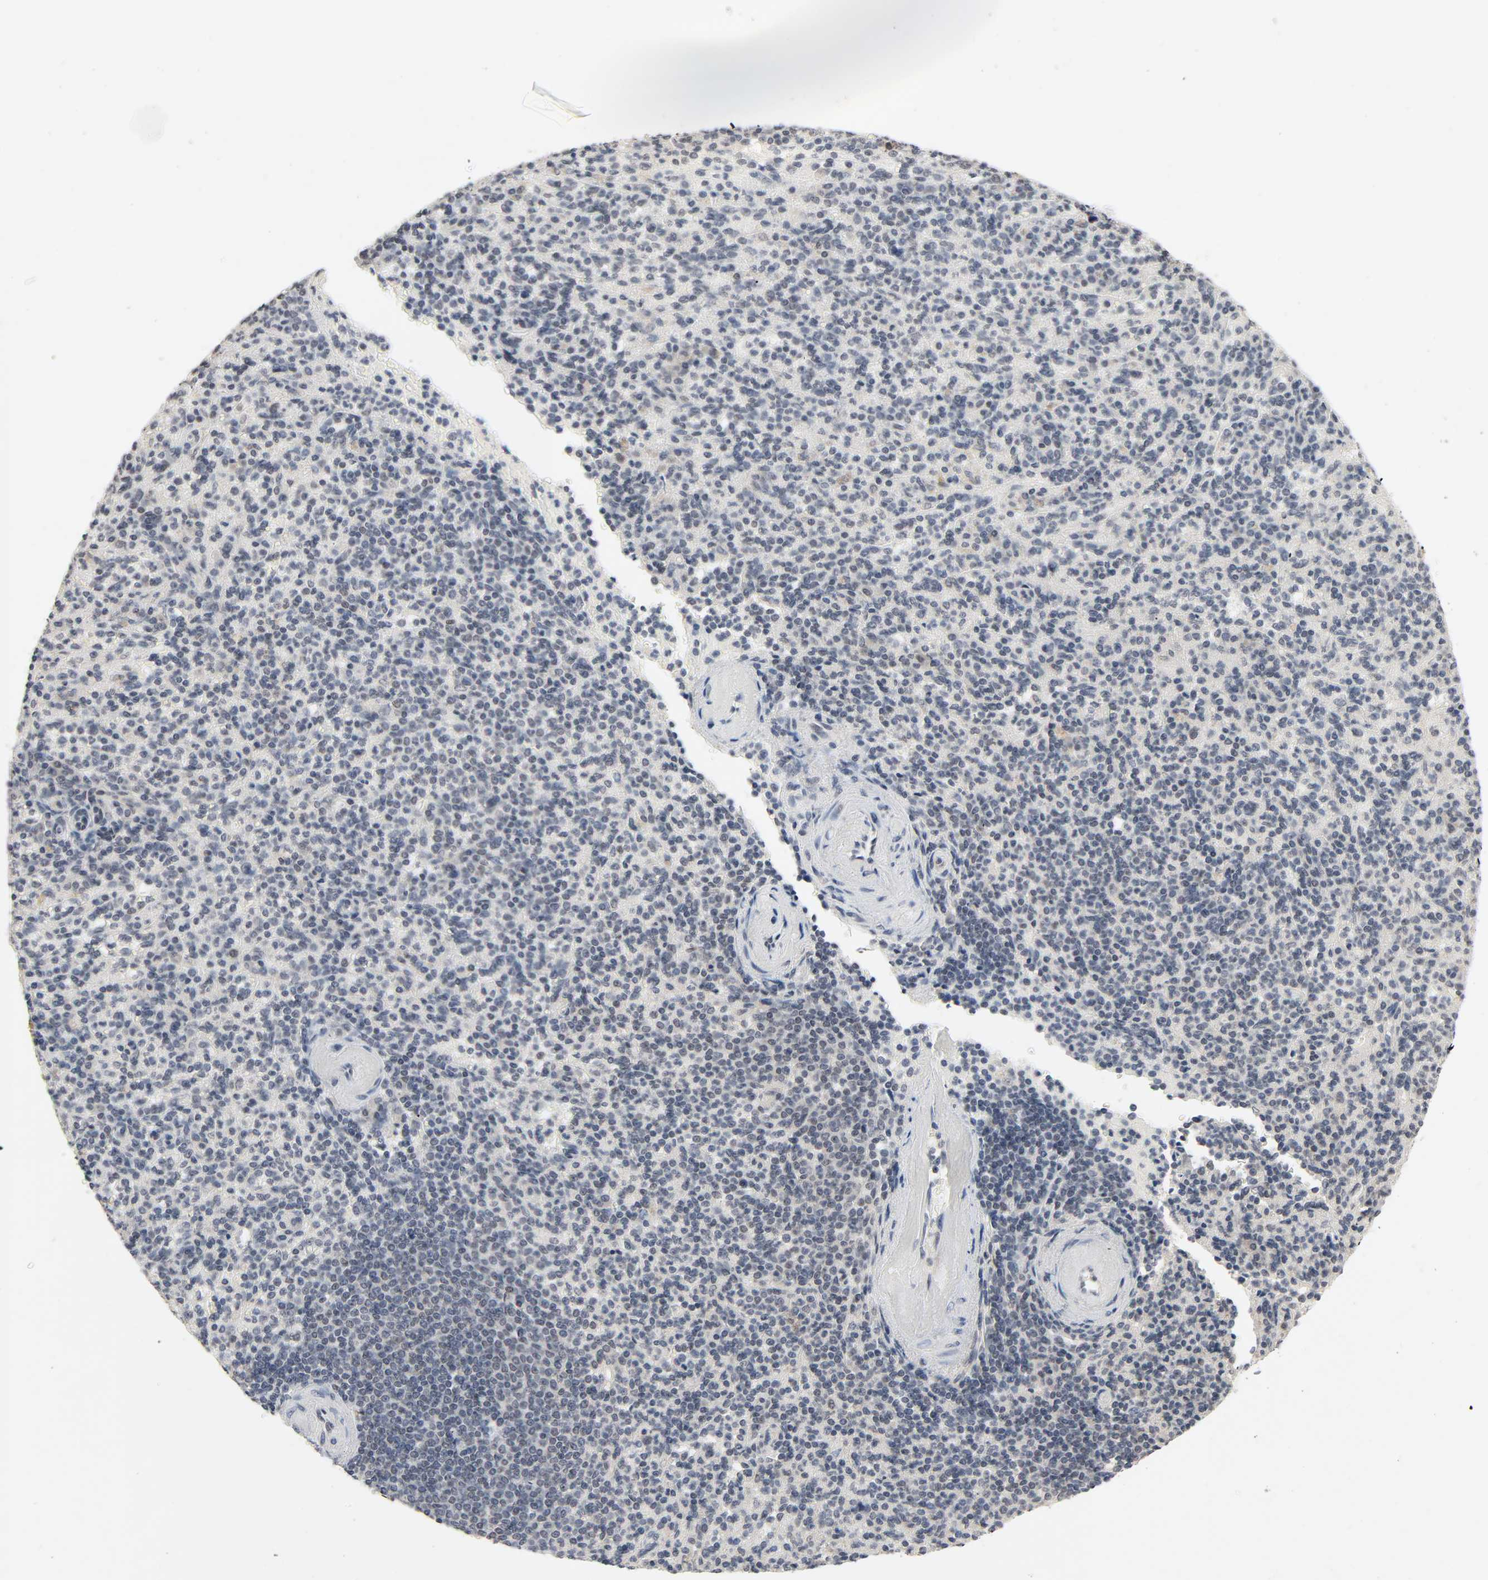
{"staining": {"intensity": "negative", "quantity": "none", "location": "none"}, "tissue": "spleen", "cell_type": "Cells in red pulp", "image_type": "normal", "snomed": [{"axis": "morphology", "description": "Normal tissue, NOS"}, {"axis": "topography", "description": "Spleen"}], "caption": "Immunohistochemistry photomicrograph of normal human spleen stained for a protein (brown), which demonstrates no expression in cells in red pulp.", "gene": "MAPKAPK5", "patient": {"sex": "female", "age": 74}}